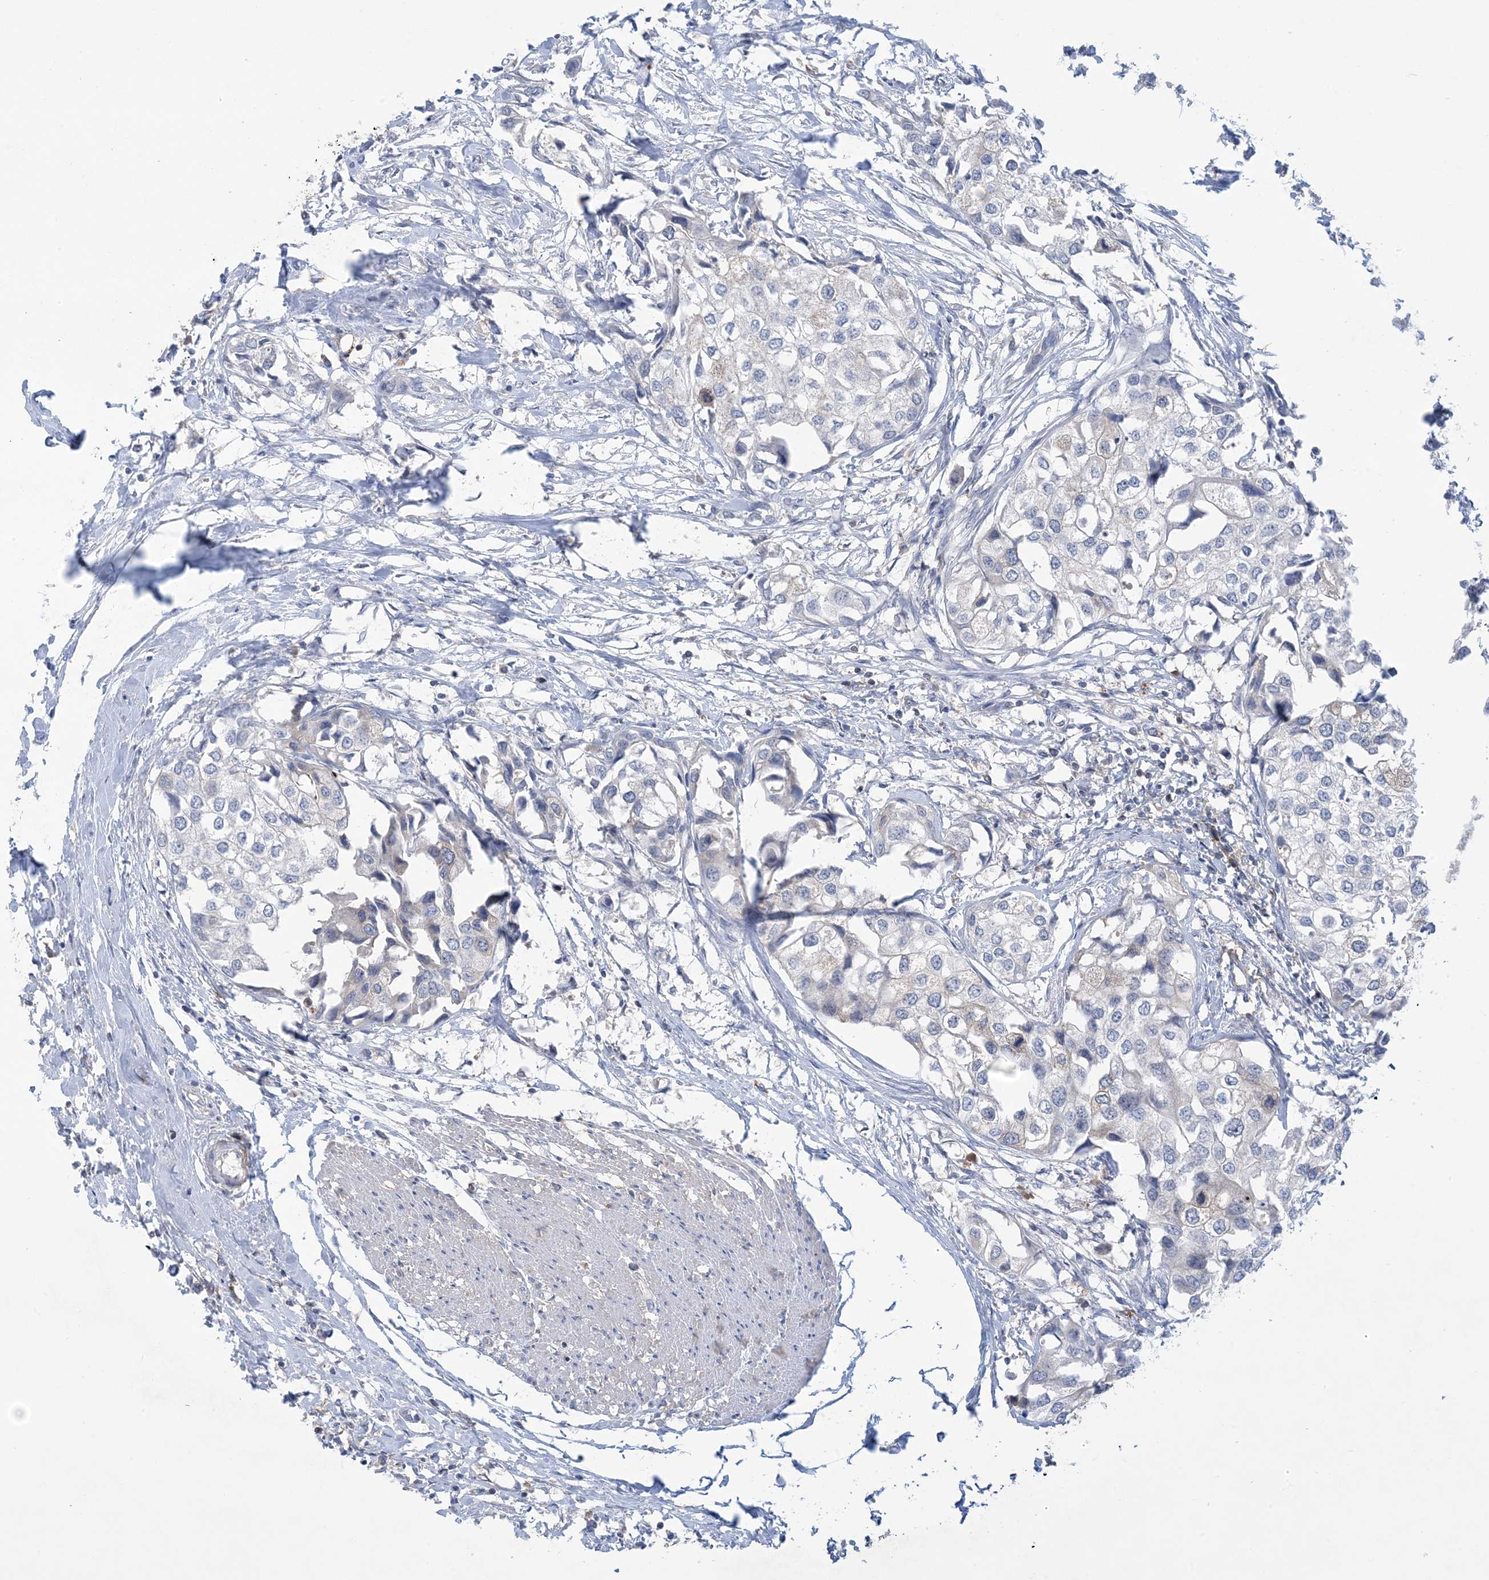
{"staining": {"intensity": "negative", "quantity": "none", "location": "none"}, "tissue": "urothelial cancer", "cell_type": "Tumor cells", "image_type": "cancer", "snomed": [{"axis": "morphology", "description": "Urothelial carcinoma, High grade"}, {"axis": "topography", "description": "Urinary bladder"}], "caption": "Immunohistochemistry photomicrograph of high-grade urothelial carcinoma stained for a protein (brown), which displays no staining in tumor cells.", "gene": "AOC1", "patient": {"sex": "male", "age": 64}}